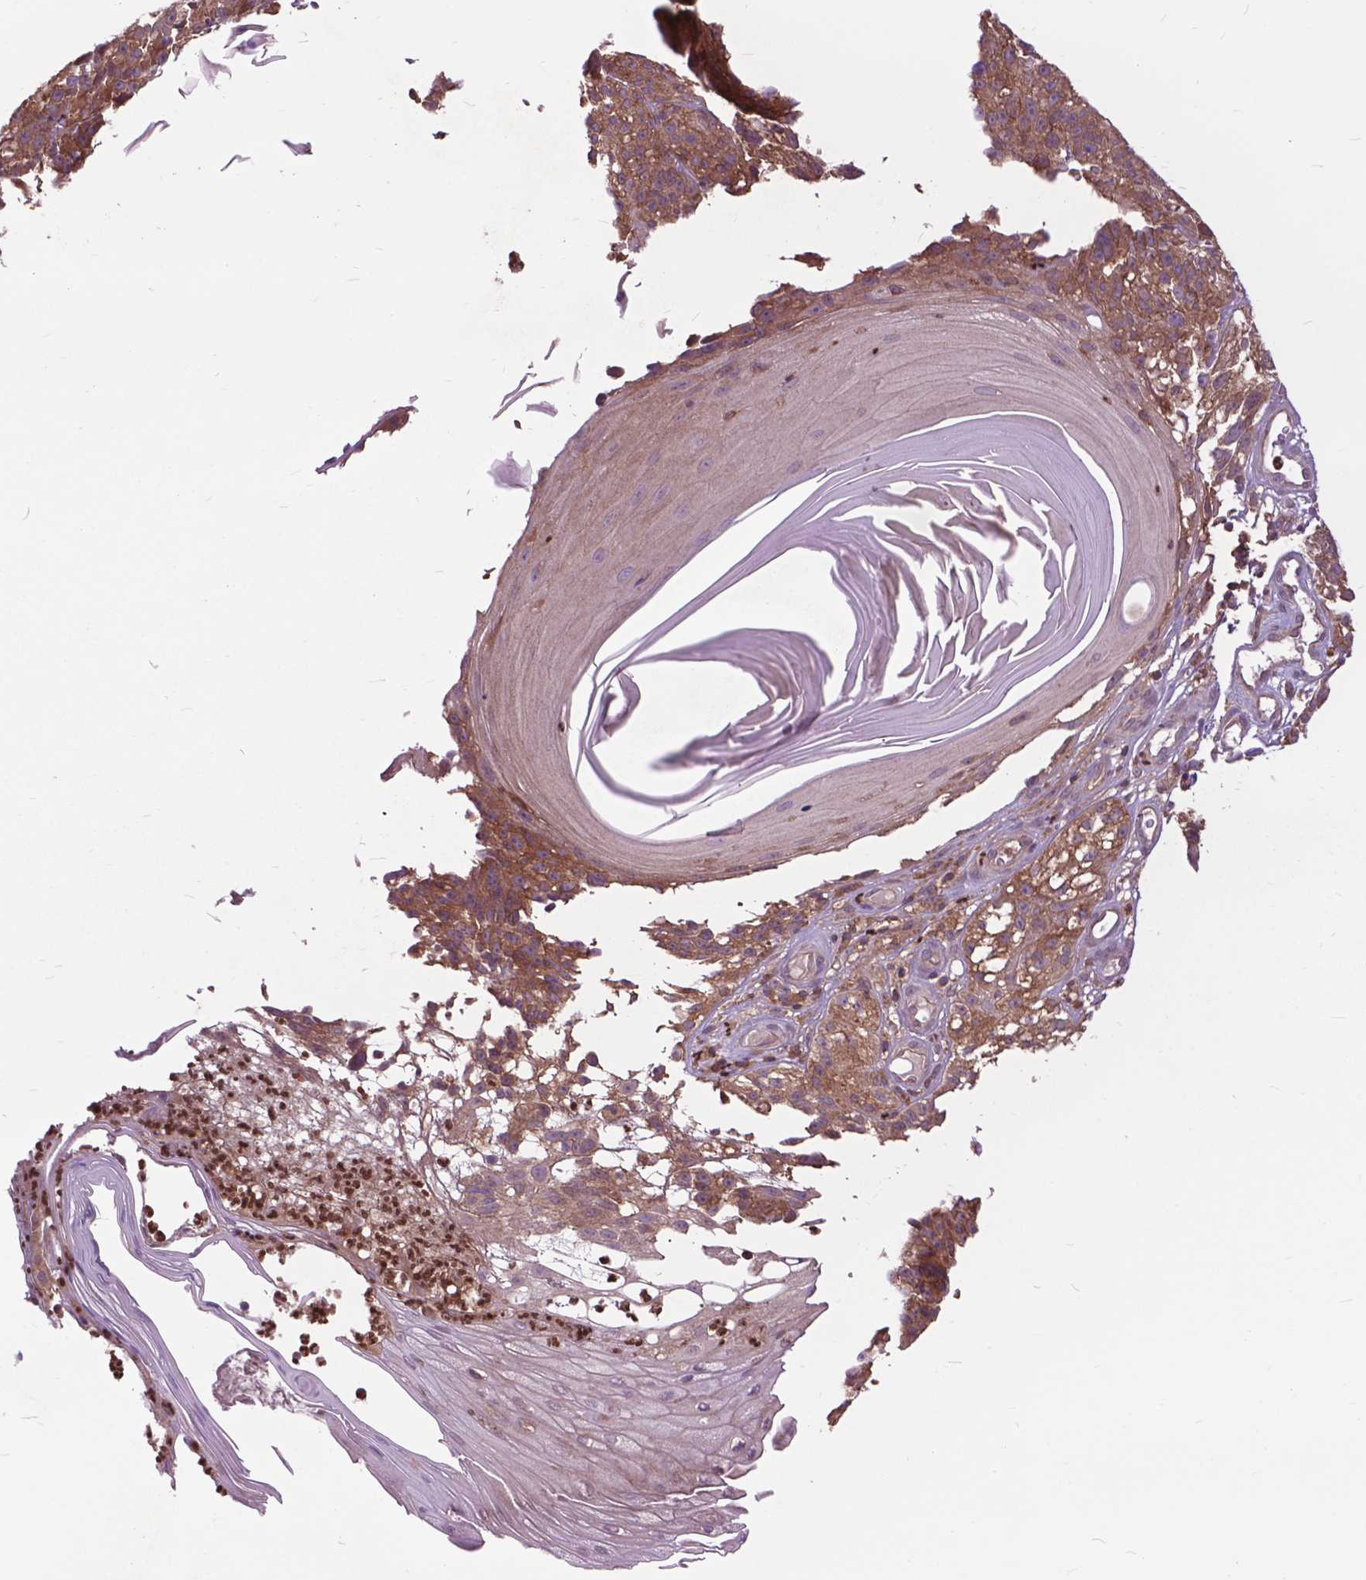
{"staining": {"intensity": "moderate", "quantity": ">75%", "location": "cytoplasmic/membranous"}, "tissue": "melanoma", "cell_type": "Tumor cells", "image_type": "cancer", "snomed": [{"axis": "morphology", "description": "Malignant melanoma, NOS"}, {"axis": "topography", "description": "Skin"}], "caption": "This is an image of immunohistochemistry (IHC) staining of malignant melanoma, which shows moderate positivity in the cytoplasmic/membranous of tumor cells.", "gene": "ARAF", "patient": {"sex": "female", "age": 85}}